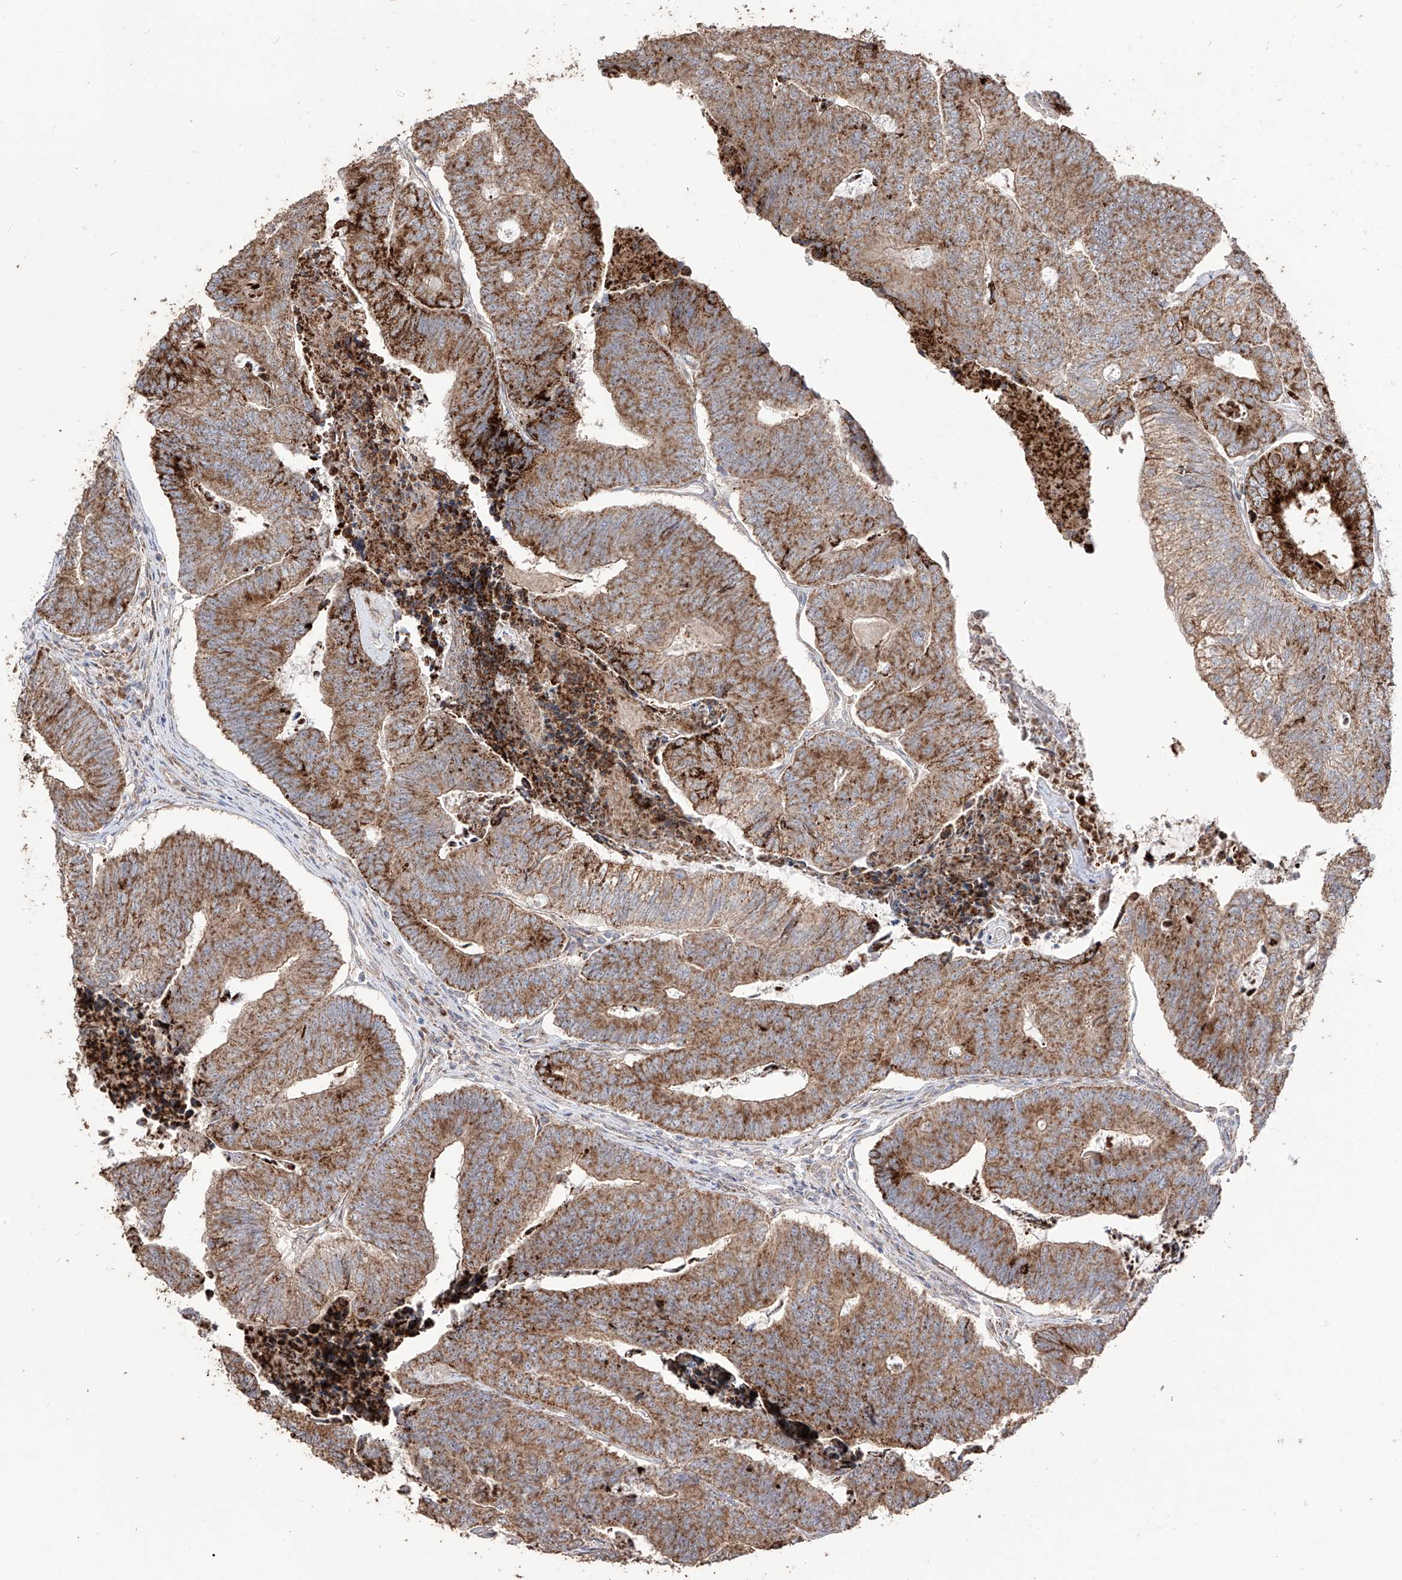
{"staining": {"intensity": "moderate", "quantity": ">75%", "location": "cytoplasmic/membranous"}, "tissue": "colorectal cancer", "cell_type": "Tumor cells", "image_type": "cancer", "snomed": [{"axis": "morphology", "description": "Adenocarcinoma, NOS"}, {"axis": "topography", "description": "Colon"}], "caption": "Human colorectal adenocarcinoma stained with a protein marker shows moderate staining in tumor cells.", "gene": "YKT6", "patient": {"sex": "female", "age": 67}}